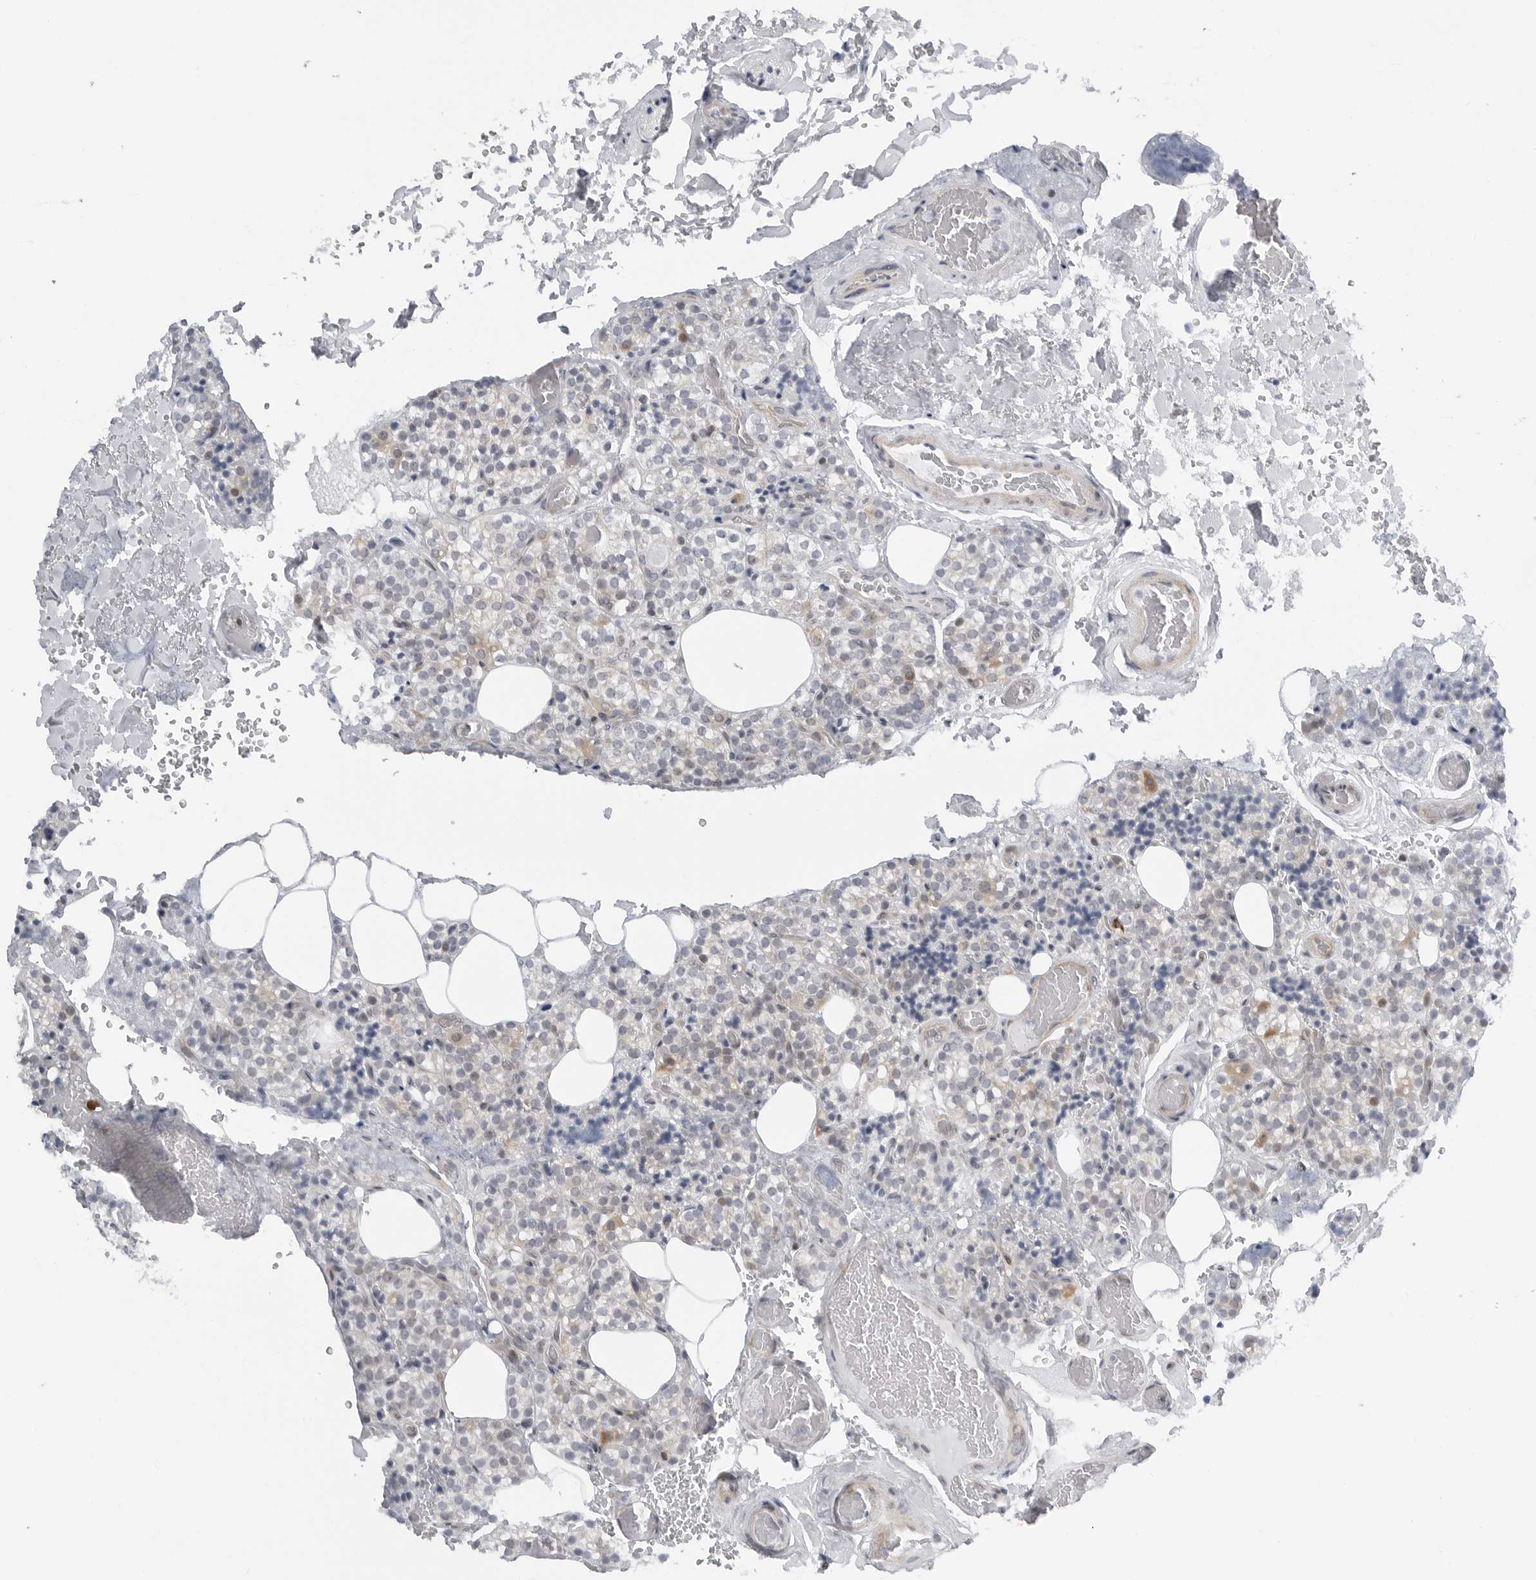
{"staining": {"intensity": "negative", "quantity": "none", "location": "none"}, "tissue": "parathyroid gland", "cell_type": "Glandular cells", "image_type": "normal", "snomed": [{"axis": "morphology", "description": "Normal tissue, NOS"}, {"axis": "topography", "description": "Parathyroid gland"}], "caption": "Immunohistochemical staining of unremarkable human parathyroid gland shows no significant positivity in glandular cells. (DAB (3,3'-diaminobenzidine) IHC, high magnification).", "gene": "FAM135B", "patient": {"sex": "male", "age": 87}}